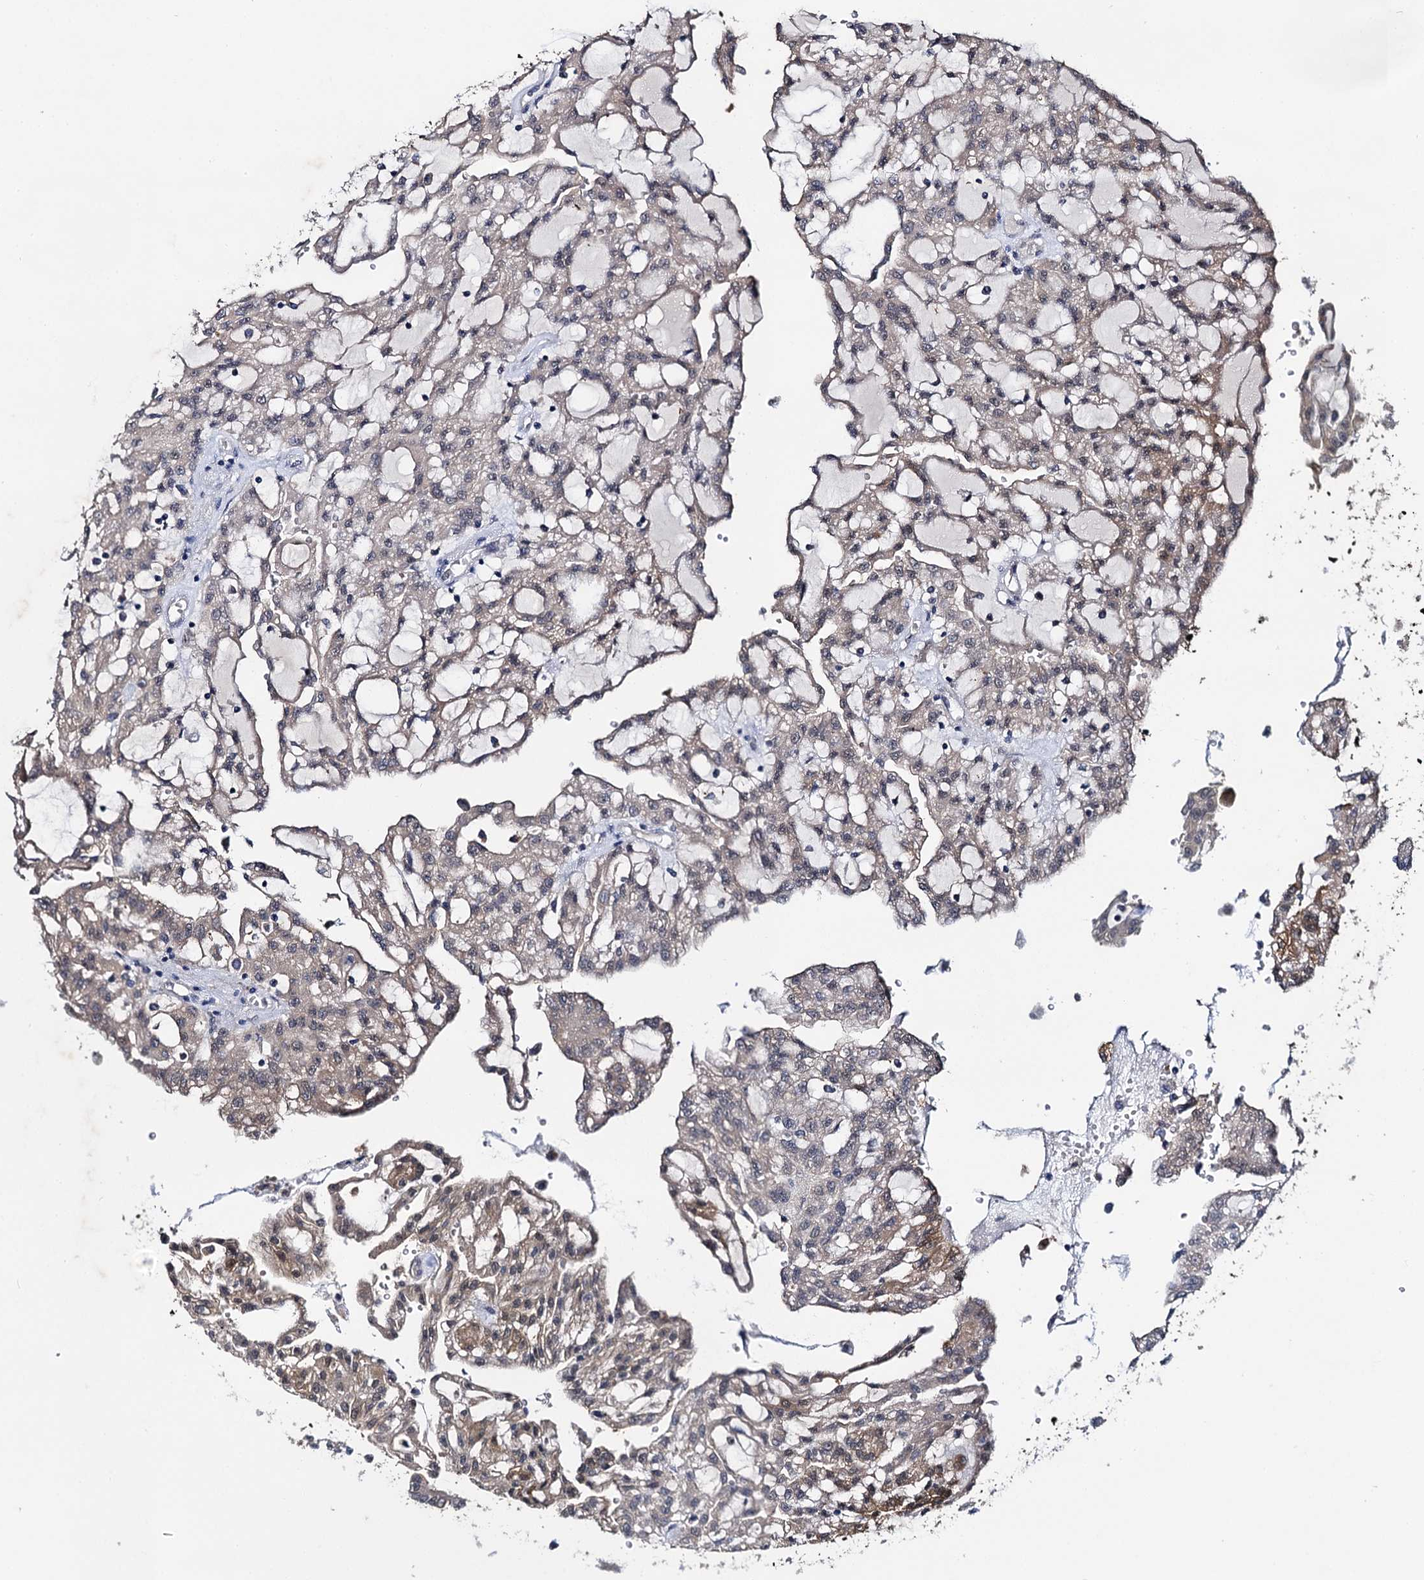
{"staining": {"intensity": "weak", "quantity": "<25%", "location": "cytoplasmic/membranous"}, "tissue": "renal cancer", "cell_type": "Tumor cells", "image_type": "cancer", "snomed": [{"axis": "morphology", "description": "Adenocarcinoma, NOS"}, {"axis": "topography", "description": "Kidney"}], "caption": "Protein analysis of renal cancer (adenocarcinoma) shows no significant positivity in tumor cells.", "gene": "SLC46A3", "patient": {"sex": "male", "age": 63}}